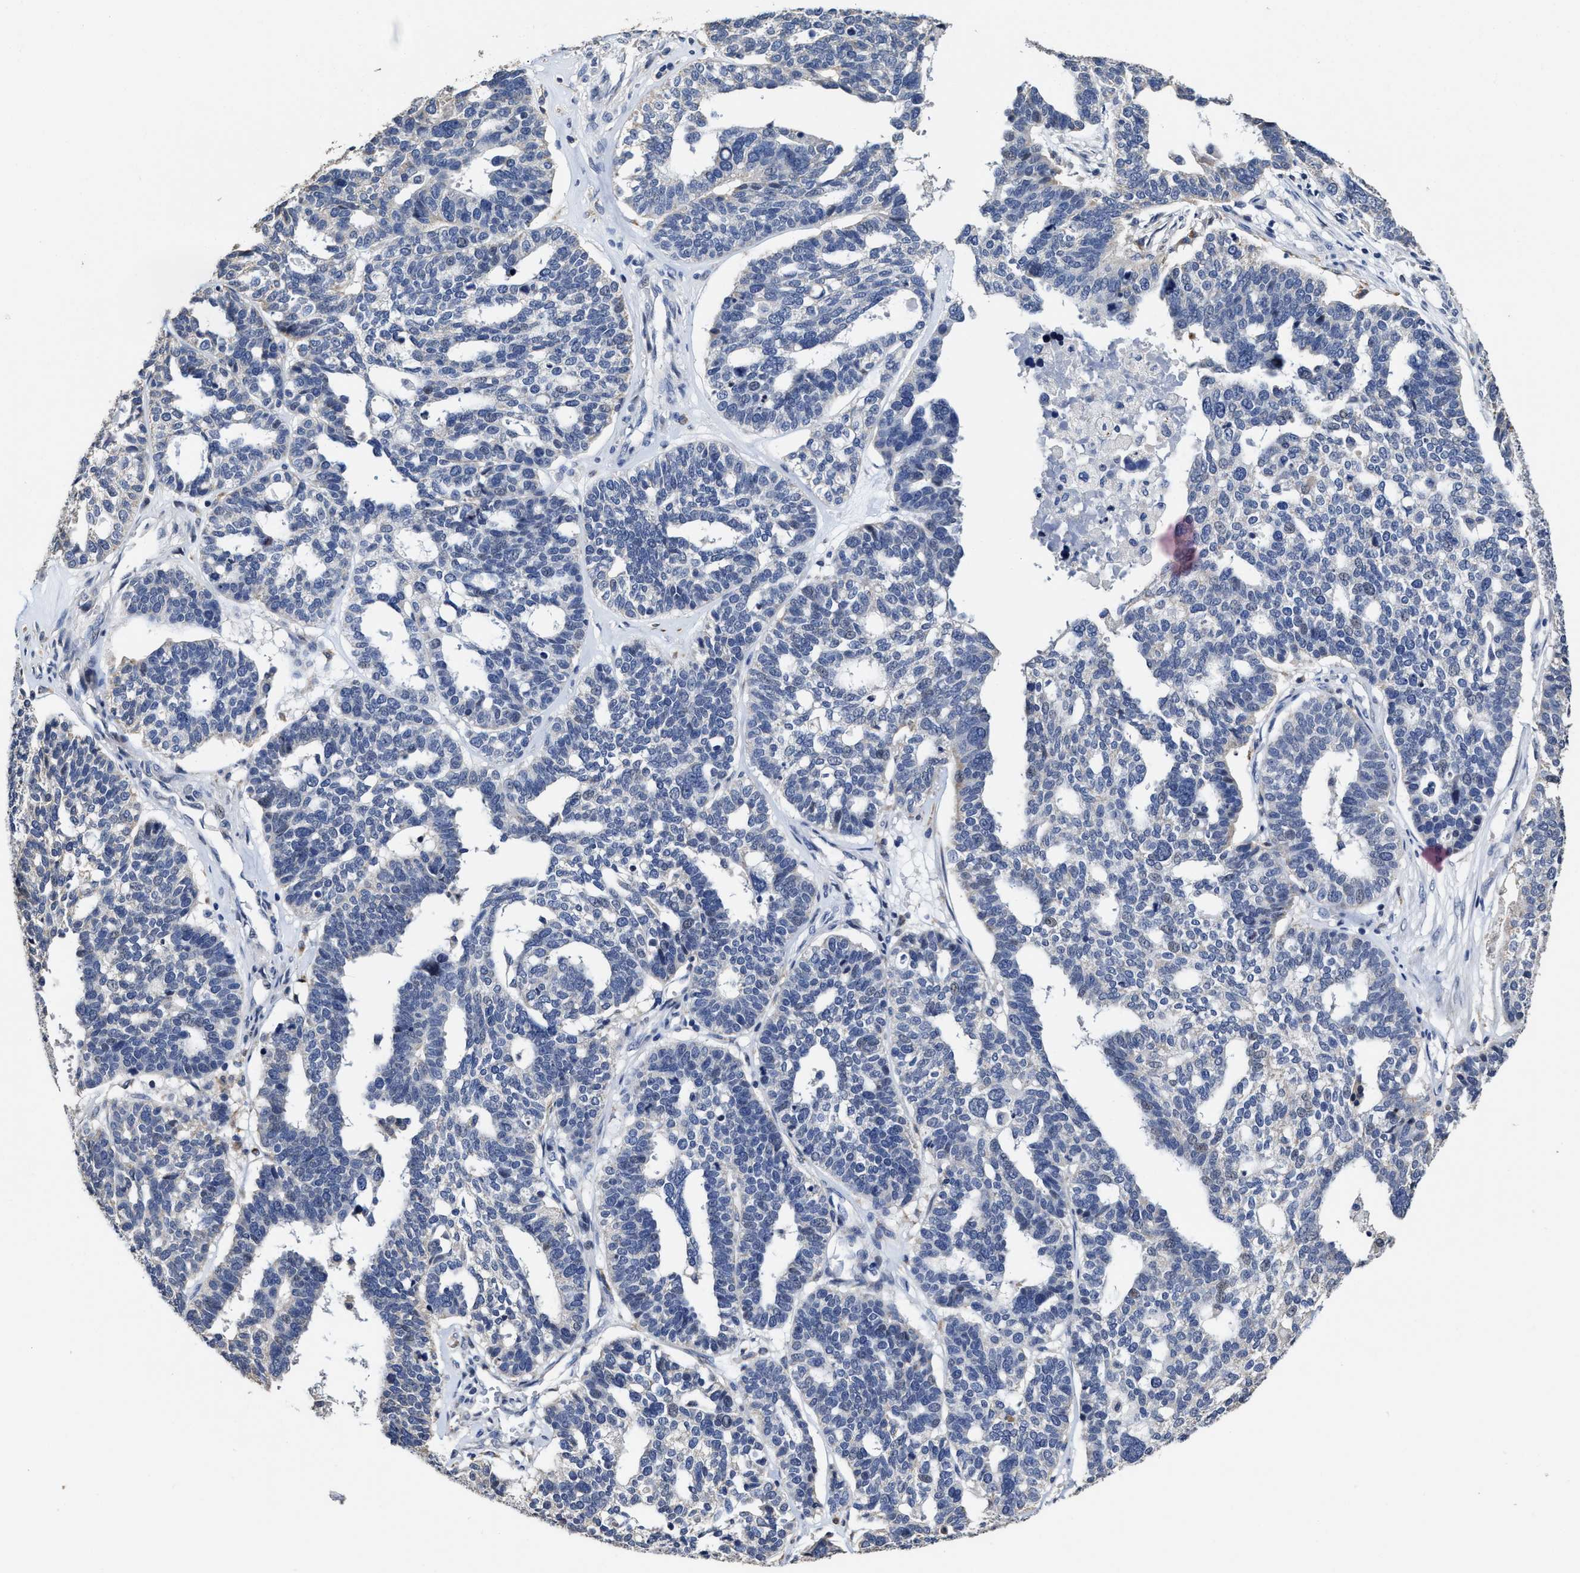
{"staining": {"intensity": "negative", "quantity": "none", "location": "none"}, "tissue": "ovarian cancer", "cell_type": "Tumor cells", "image_type": "cancer", "snomed": [{"axis": "morphology", "description": "Cystadenocarcinoma, serous, NOS"}, {"axis": "topography", "description": "Ovary"}], "caption": "There is no significant staining in tumor cells of ovarian cancer. Brightfield microscopy of IHC stained with DAB (brown) and hematoxylin (blue), captured at high magnification.", "gene": "ZFAT", "patient": {"sex": "female", "age": 59}}